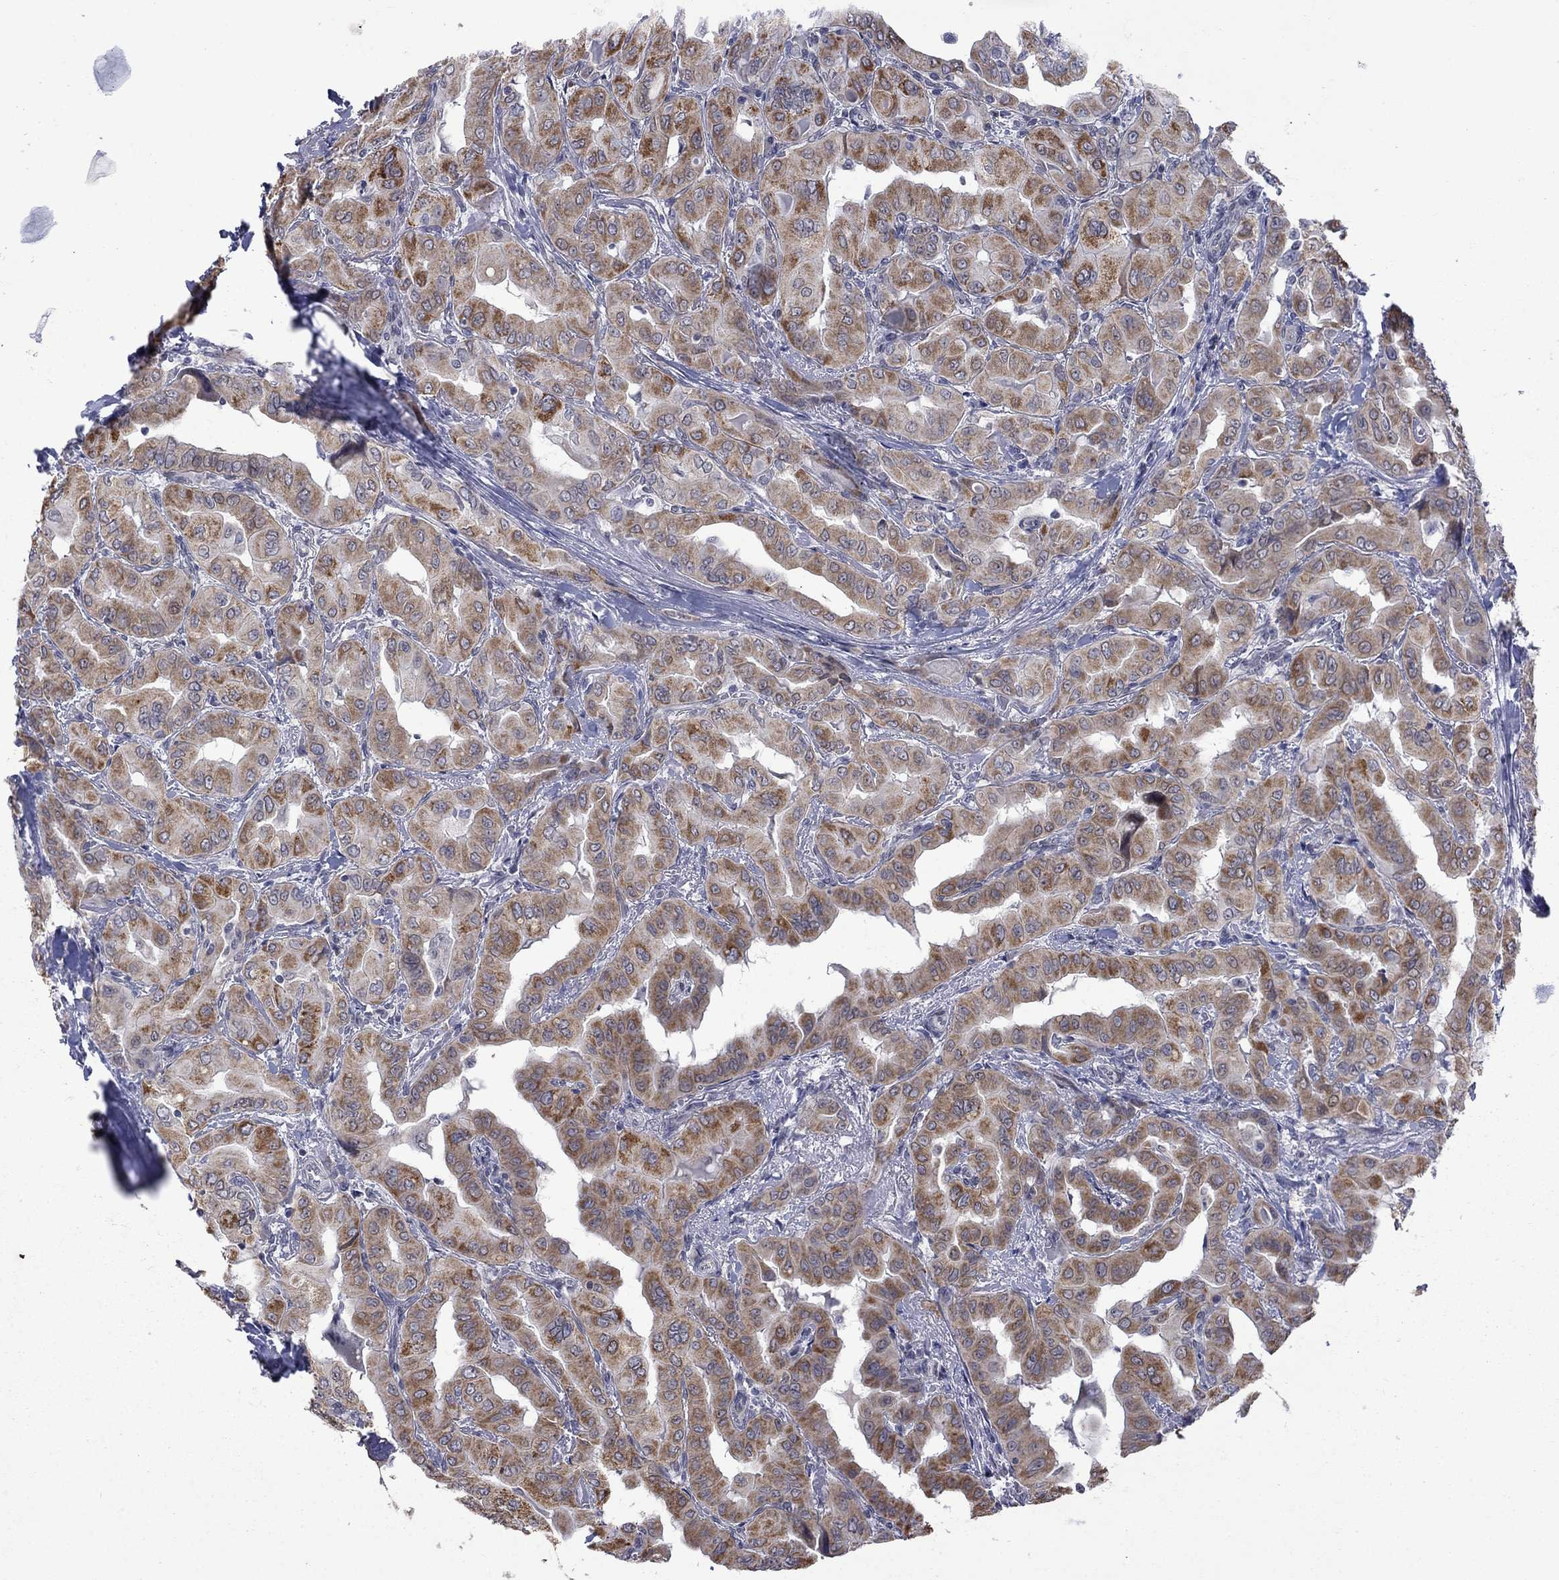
{"staining": {"intensity": "strong", "quantity": "25%-75%", "location": "cytoplasmic/membranous"}, "tissue": "thyroid cancer", "cell_type": "Tumor cells", "image_type": "cancer", "snomed": [{"axis": "morphology", "description": "Normal tissue, NOS"}, {"axis": "morphology", "description": "Papillary adenocarcinoma, NOS"}, {"axis": "topography", "description": "Thyroid gland"}], "caption": "Protein expression analysis of human thyroid cancer (papillary adenocarcinoma) reveals strong cytoplasmic/membranous staining in approximately 25%-75% of tumor cells.", "gene": "KCNJ16", "patient": {"sex": "female", "age": 66}}